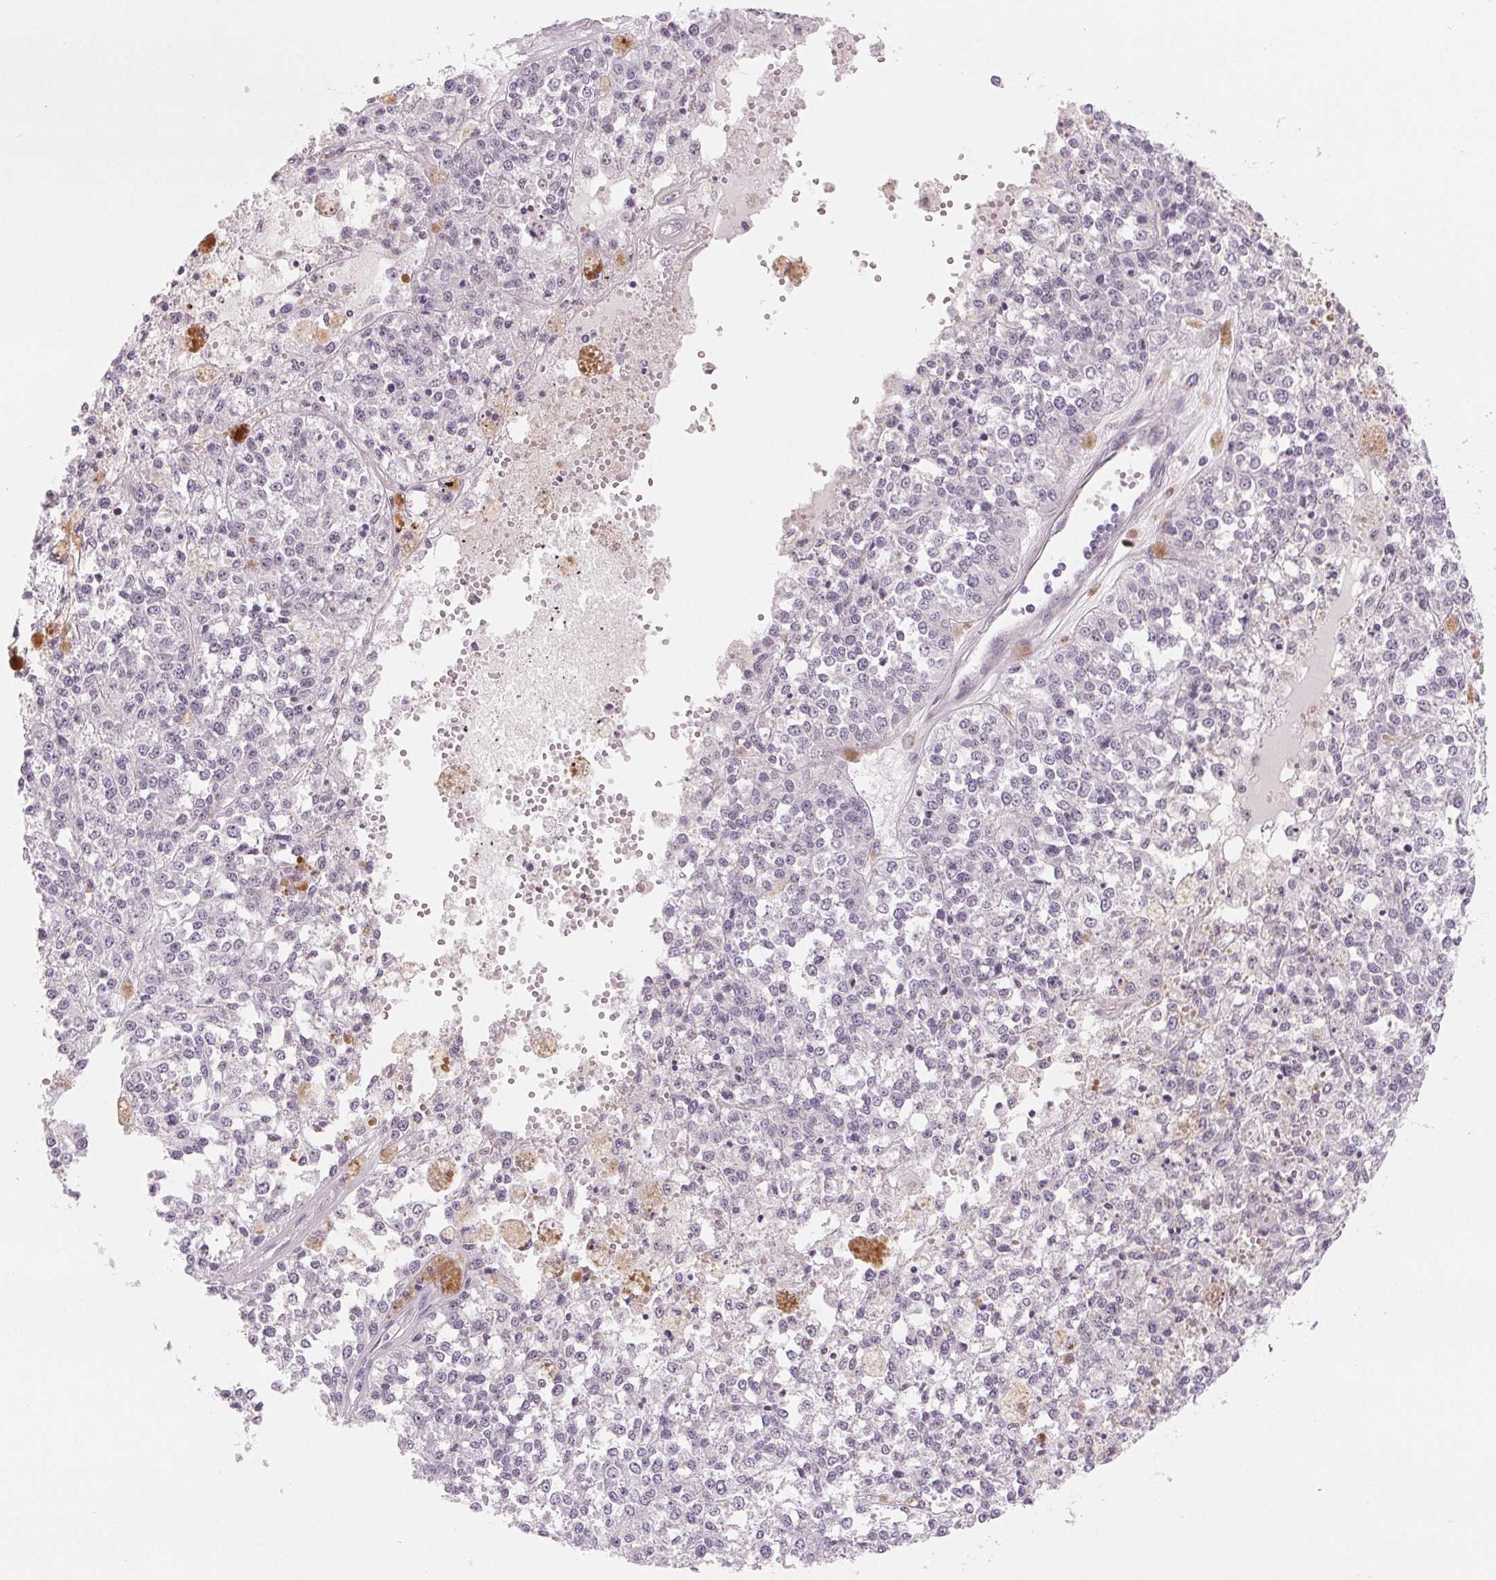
{"staining": {"intensity": "negative", "quantity": "none", "location": "none"}, "tissue": "melanoma", "cell_type": "Tumor cells", "image_type": "cancer", "snomed": [{"axis": "morphology", "description": "Malignant melanoma, Metastatic site"}, {"axis": "topography", "description": "Lymph node"}], "caption": "Malignant melanoma (metastatic site) was stained to show a protein in brown. There is no significant staining in tumor cells.", "gene": "CFC1", "patient": {"sex": "female", "age": 64}}